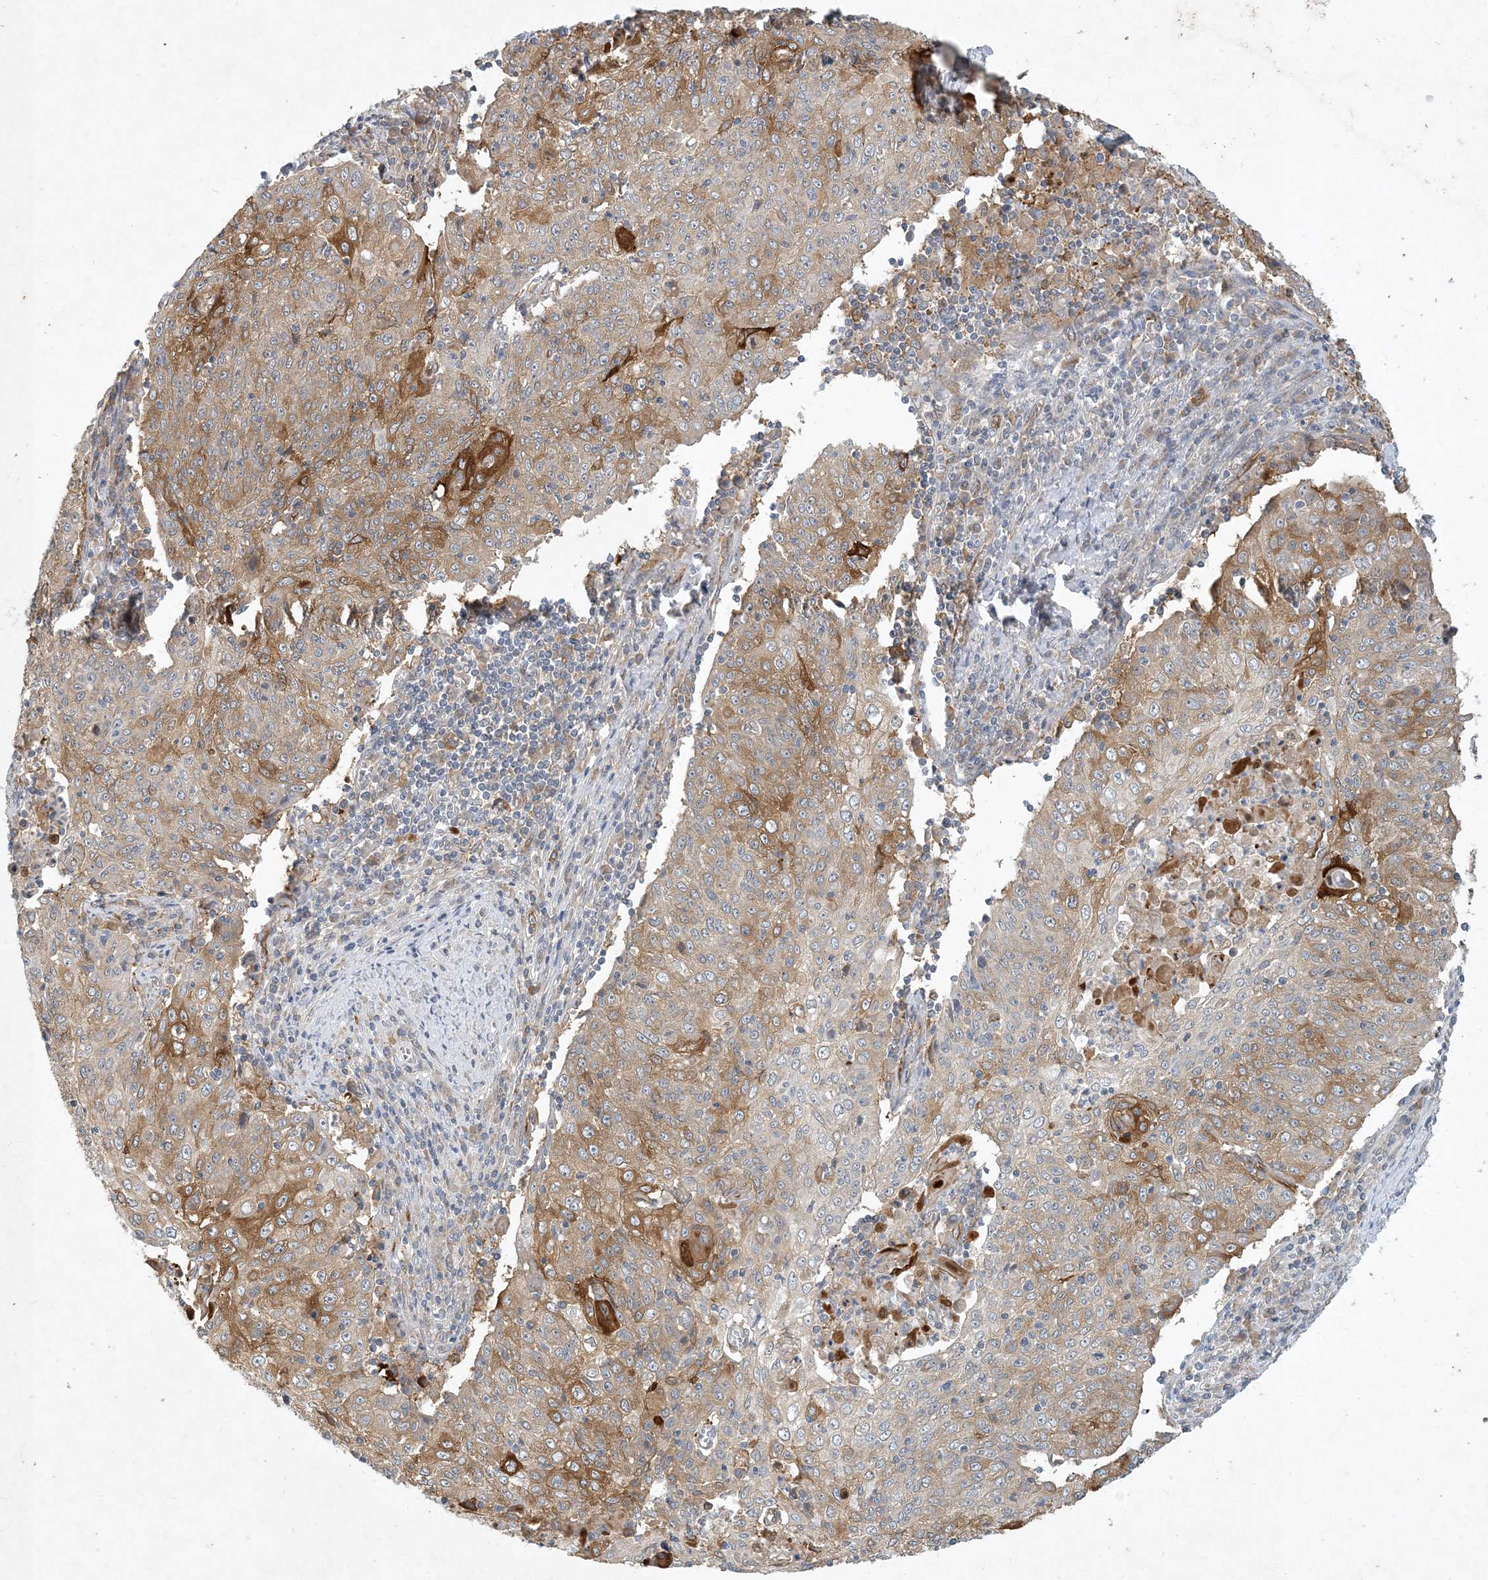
{"staining": {"intensity": "moderate", "quantity": "25%-75%", "location": "cytoplasmic/membranous"}, "tissue": "cervical cancer", "cell_type": "Tumor cells", "image_type": "cancer", "snomed": [{"axis": "morphology", "description": "Squamous cell carcinoma, NOS"}, {"axis": "topography", "description": "Cervix"}], "caption": "Protein staining of cervical cancer (squamous cell carcinoma) tissue demonstrates moderate cytoplasmic/membranous expression in about 25%-75% of tumor cells. Using DAB (brown) and hematoxylin (blue) stains, captured at high magnification using brightfield microscopy.", "gene": "CDS1", "patient": {"sex": "female", "age": 48}}